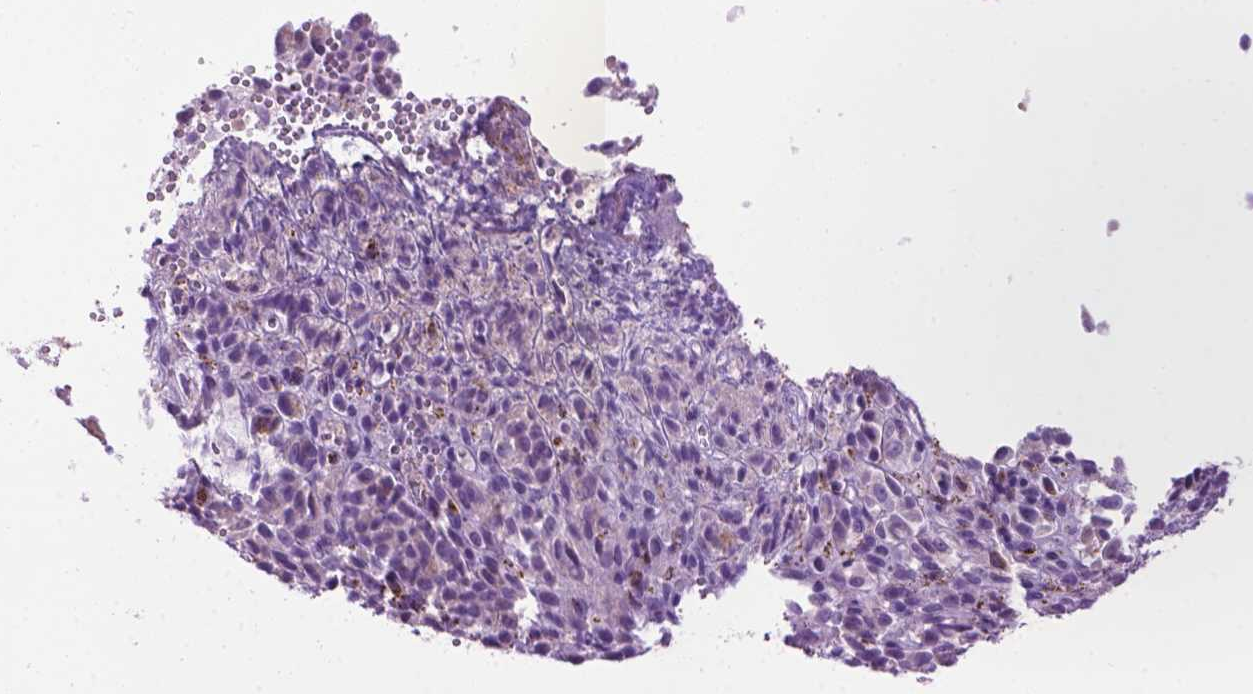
{"staining": {"intensity": "negative", "quantity": "none", "location": "none"}, "tissue": "melanoma", "cell_type": "Tumor cells", "image_type": "cancer", "snomed": [{"axis": "morphology", "description": "Malignant melanoma, Metastatic site"}, {"axis": "topography", "description": "Brain"}], "caption": "Immunohistochemical staining of human melanoma exhibits no significant positivity in tumor cells.", "gene": "TMEM132E", "patient": {"sex": "female", "age": 56}}